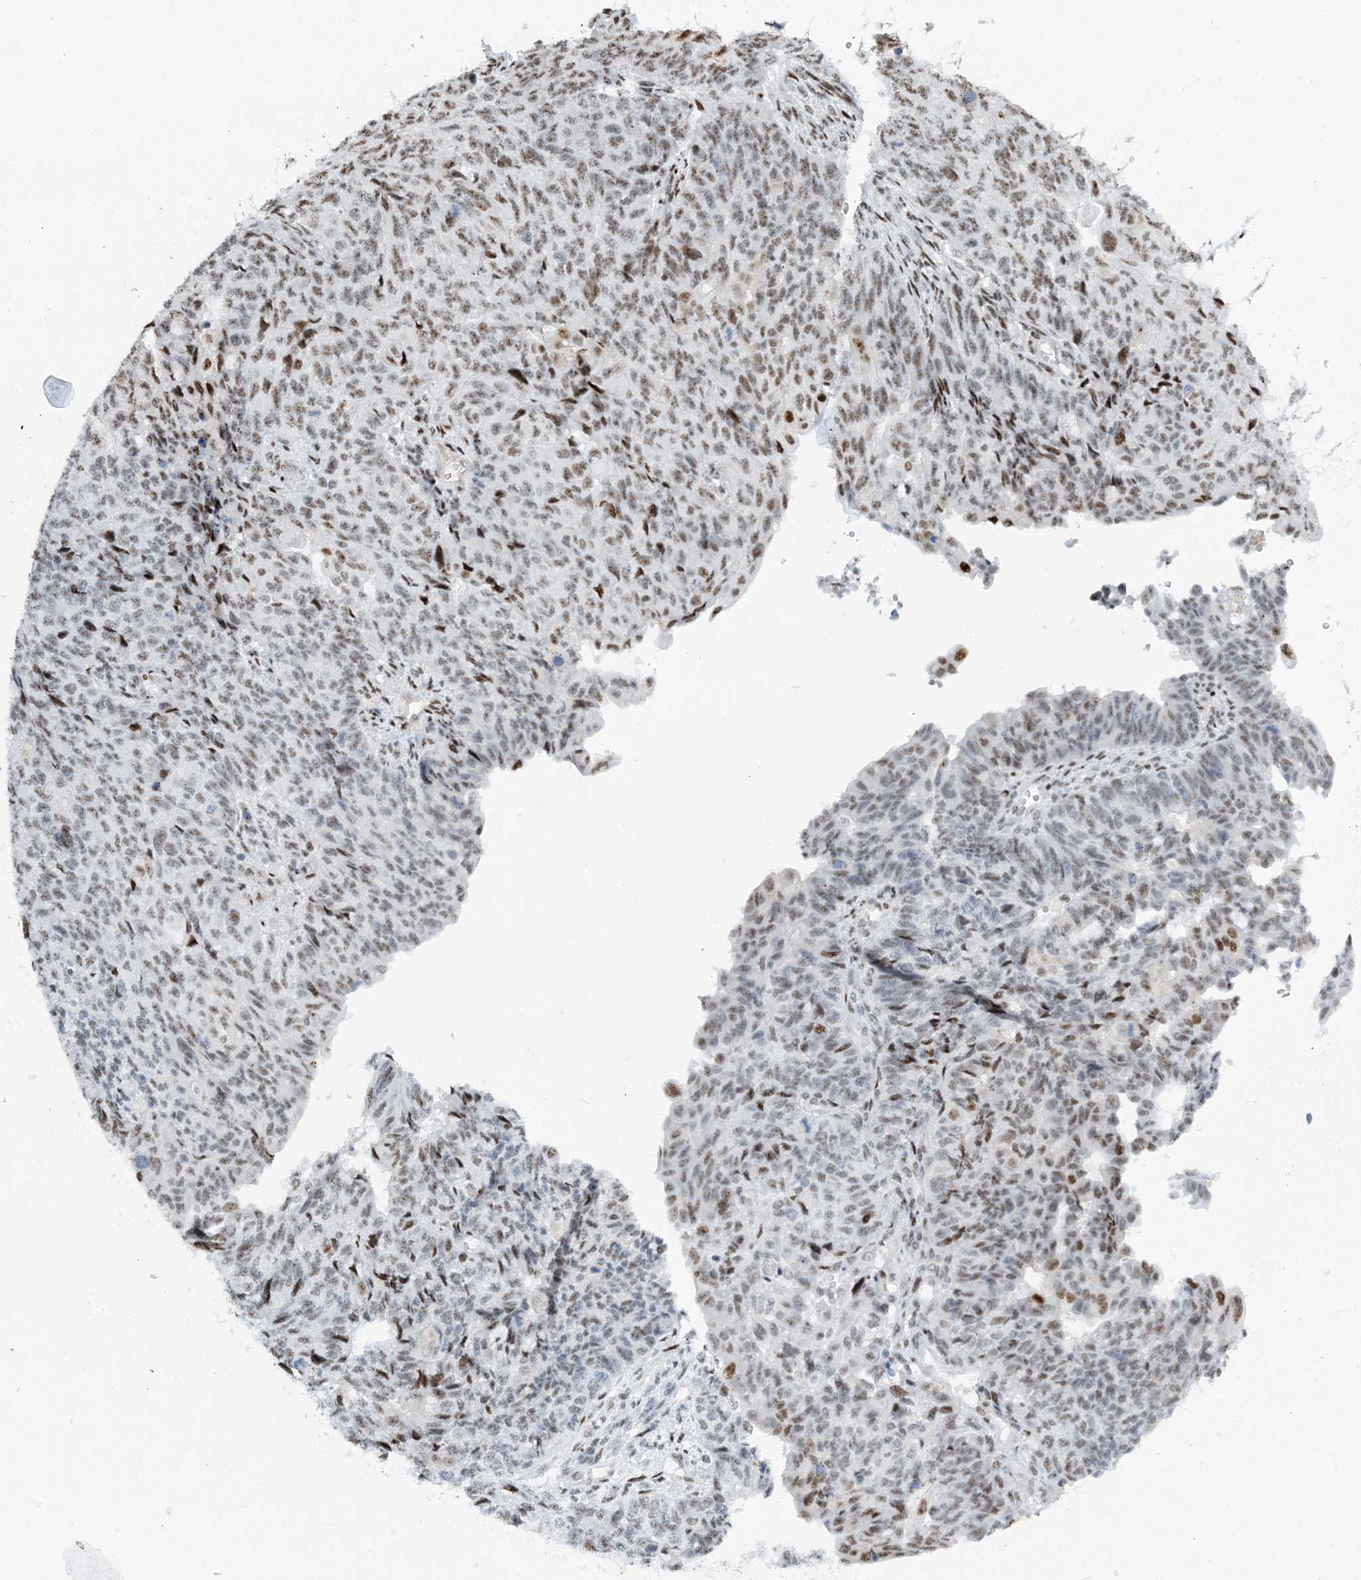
{"staining": {"intensity": "moderate", "quantity": "<25%", "location": "nuclear"}, "tissue": "endometrial cancer", "cell_type": "Tumor cells", "image_type": "cancer", "snomed": [{"axis": "morphology", "description": "Adenocarcinoma, NOS"}, {"axis": "topography", "description": "Endometrium"}], "caption": "IHC (DAB) staining of human adenocarcinoma (endometrial) exhibits moderate nuclear protein expression in approximately <25% of tumor cells.", "gene": "HEMK1", "patient": {"sex": "female", "age": 32}}